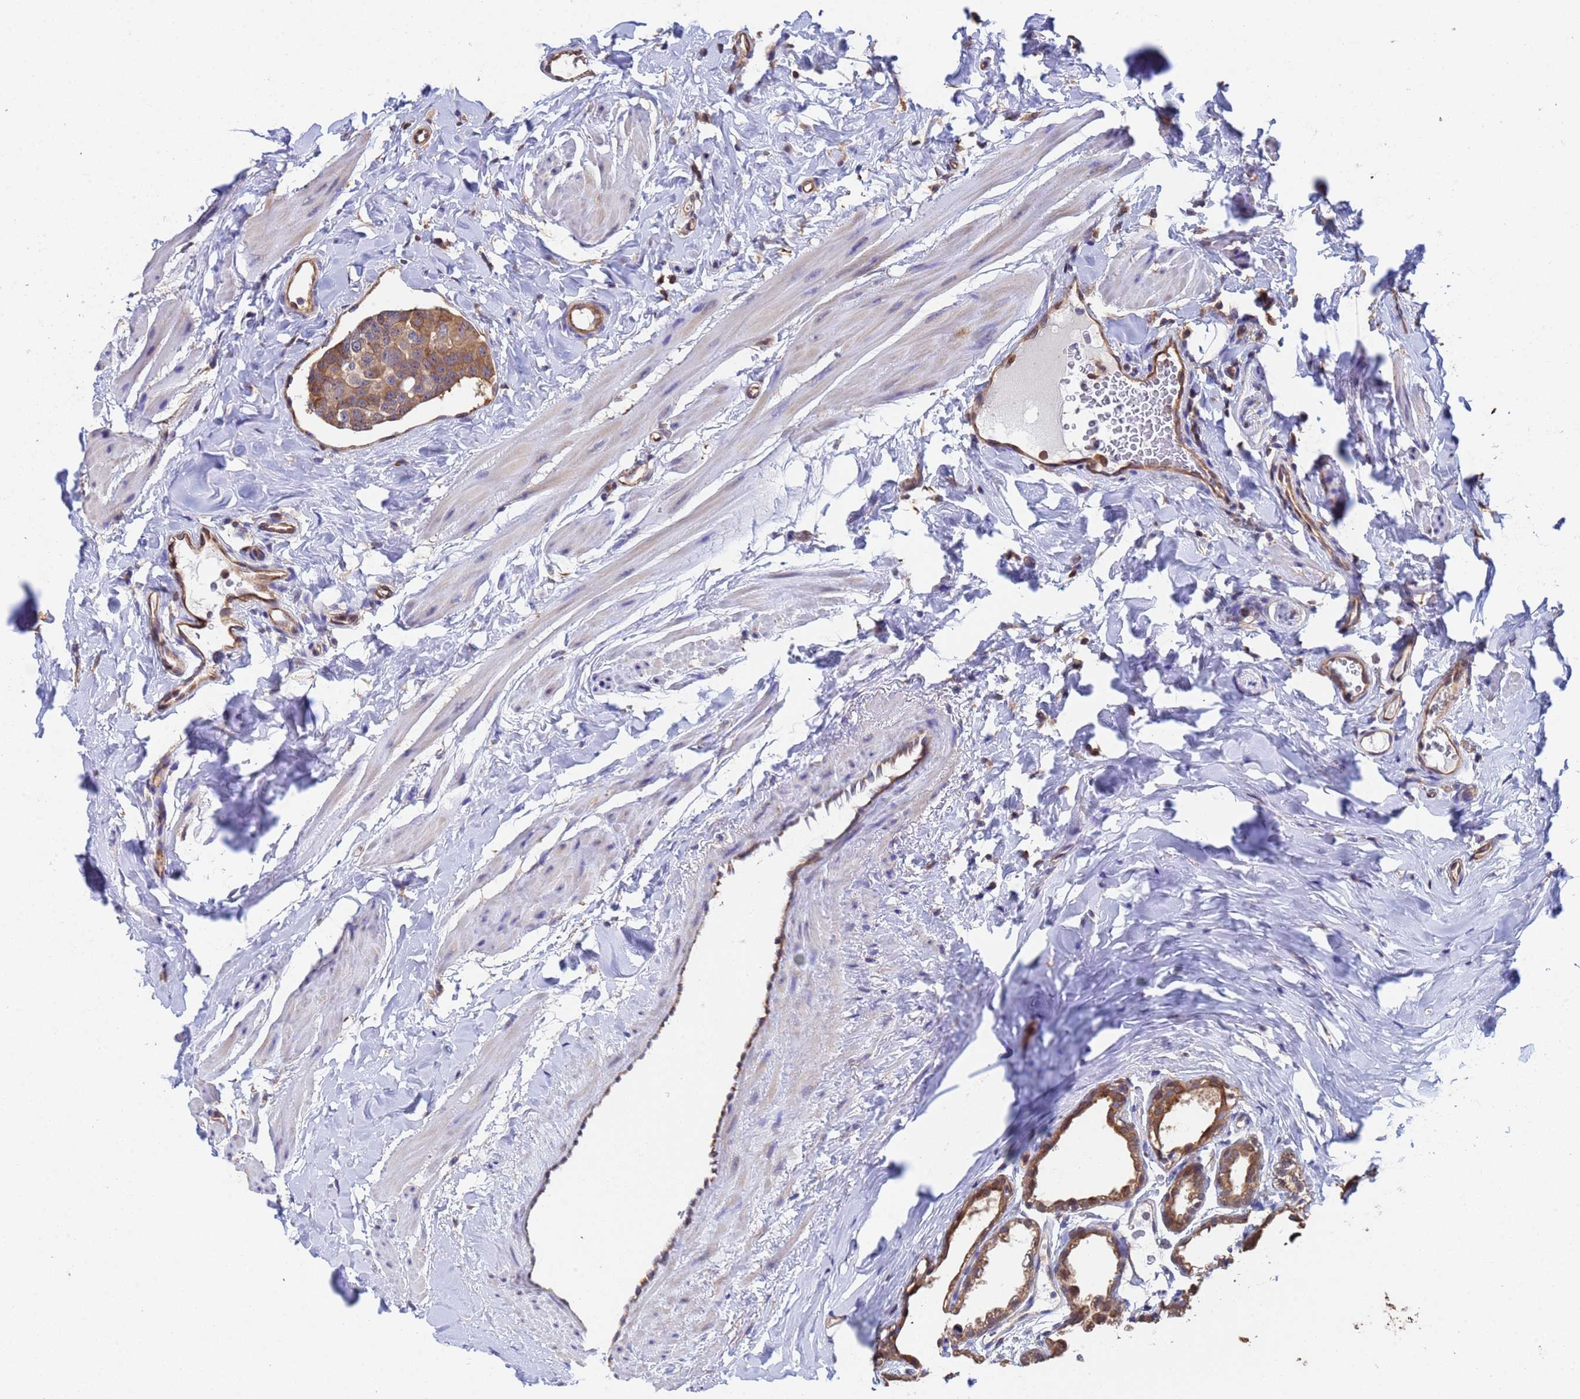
{"staining": {"intensity": "moderate", "quantity": ">75%", "location": "cytoplasmic/membranous"}, "tissue": "breast cancer", "cell_type": "Tumor cells", "image_type": "cancer", "snomed": [{"axis": "morphology", "description": "Duct carcinoma"}, {"axis": "topography", "description": "Breast"}], "caption": "A micrograph showing moderate cytoplasmic/membranous expression in approximately >75% of tumor cells in breast cancer (invasive ductal carcinoma), as visualized by brown immunohistochemical staining.", "gene": "FAM25A", "patient": {"sex": "female", "age": 40}}